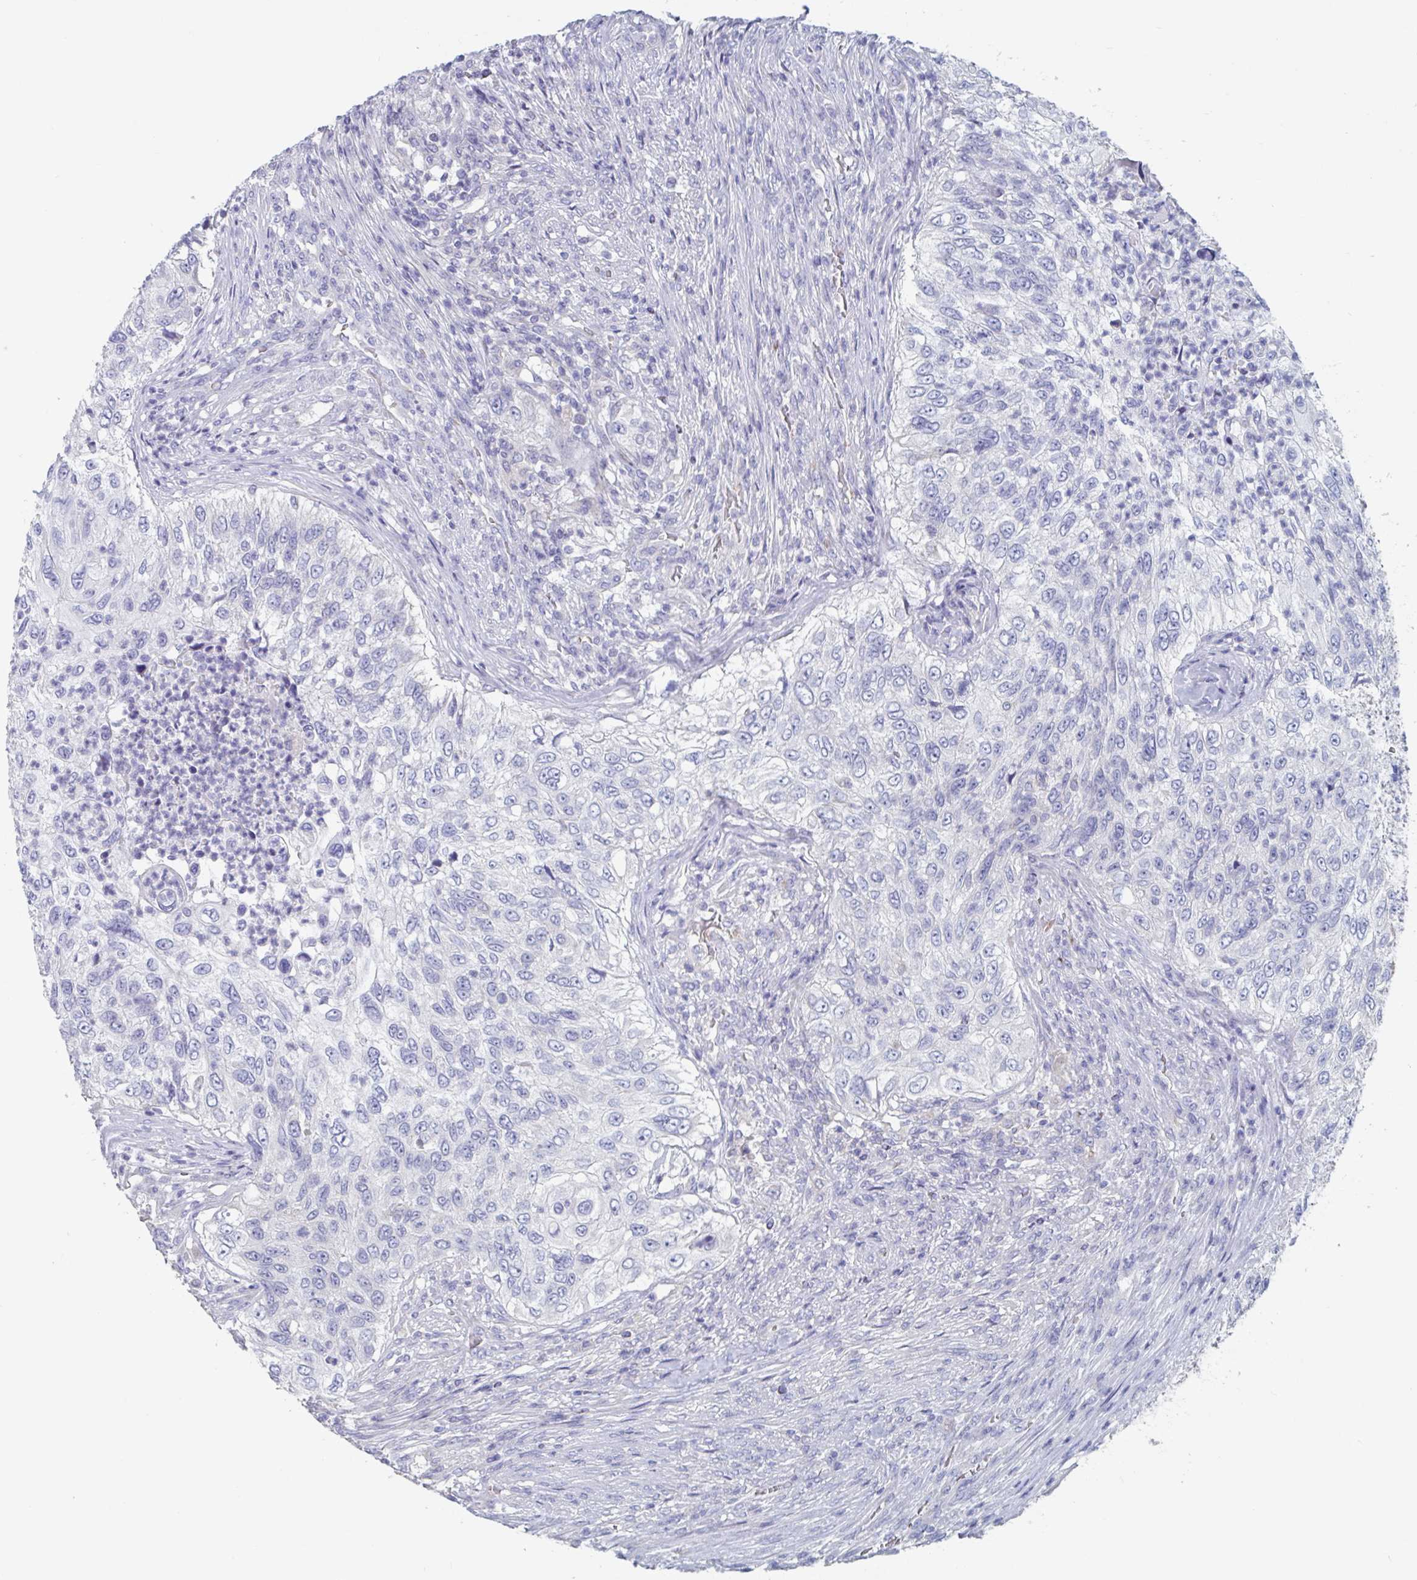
{"staining": {"intensity": "negative", "quantity": "none", "location": "none"}, "tissue": "urothelial cancer", "cell_type": "Tumor cells", "image_type": "cancer", "snomed": [{"axis": "morphology", "description": "Urothelial carcinoma, High grade"}, {"axis": "topography", "description": "Urinary bladder"}], "caption": "Tumor cells show no significant staining in urothelial carcinoma (high-grade).", "gene": "ABHD16A", "patient": {"sex": "female", "age": 60}}